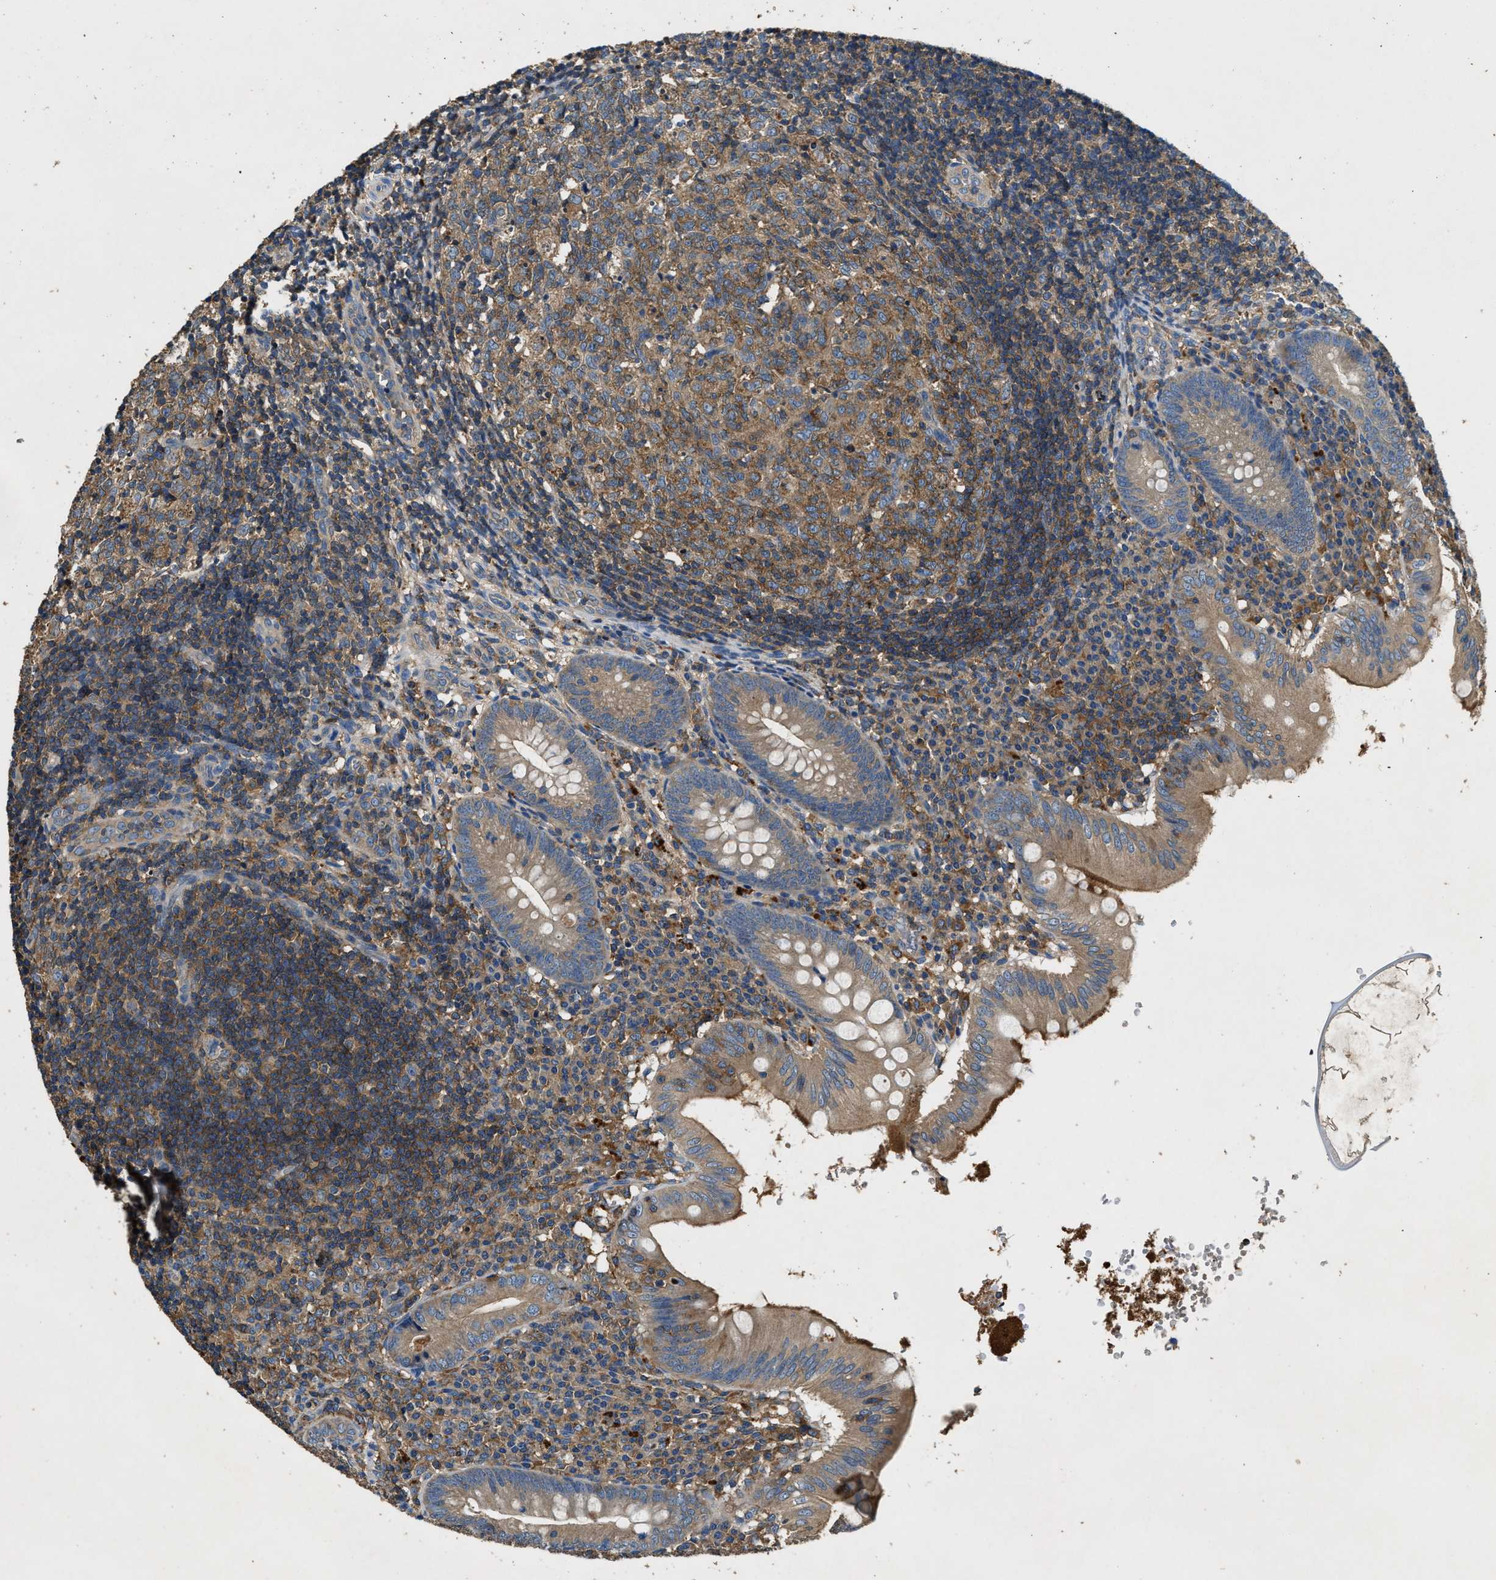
{"staining": {"intensity": "moderate", "quantity": ">75%", "location": "cytoplasmic/membranous"}, "tissue": "appendix", "cell_type": "Glandular cells", "image_type": "normal", "snomed": [{"axis": "morphology", "description": "Normal tissue, NOS"}, {"axis": "topography", "description": "Appendix"}], "caption": "A medium amount of moderate cytoplasmic/membranous positivity is seen in about >75% of glandular cells in benign appendix.", "gene": "BLOC1S1", "patient": {"sex": "male", "age": 8}}